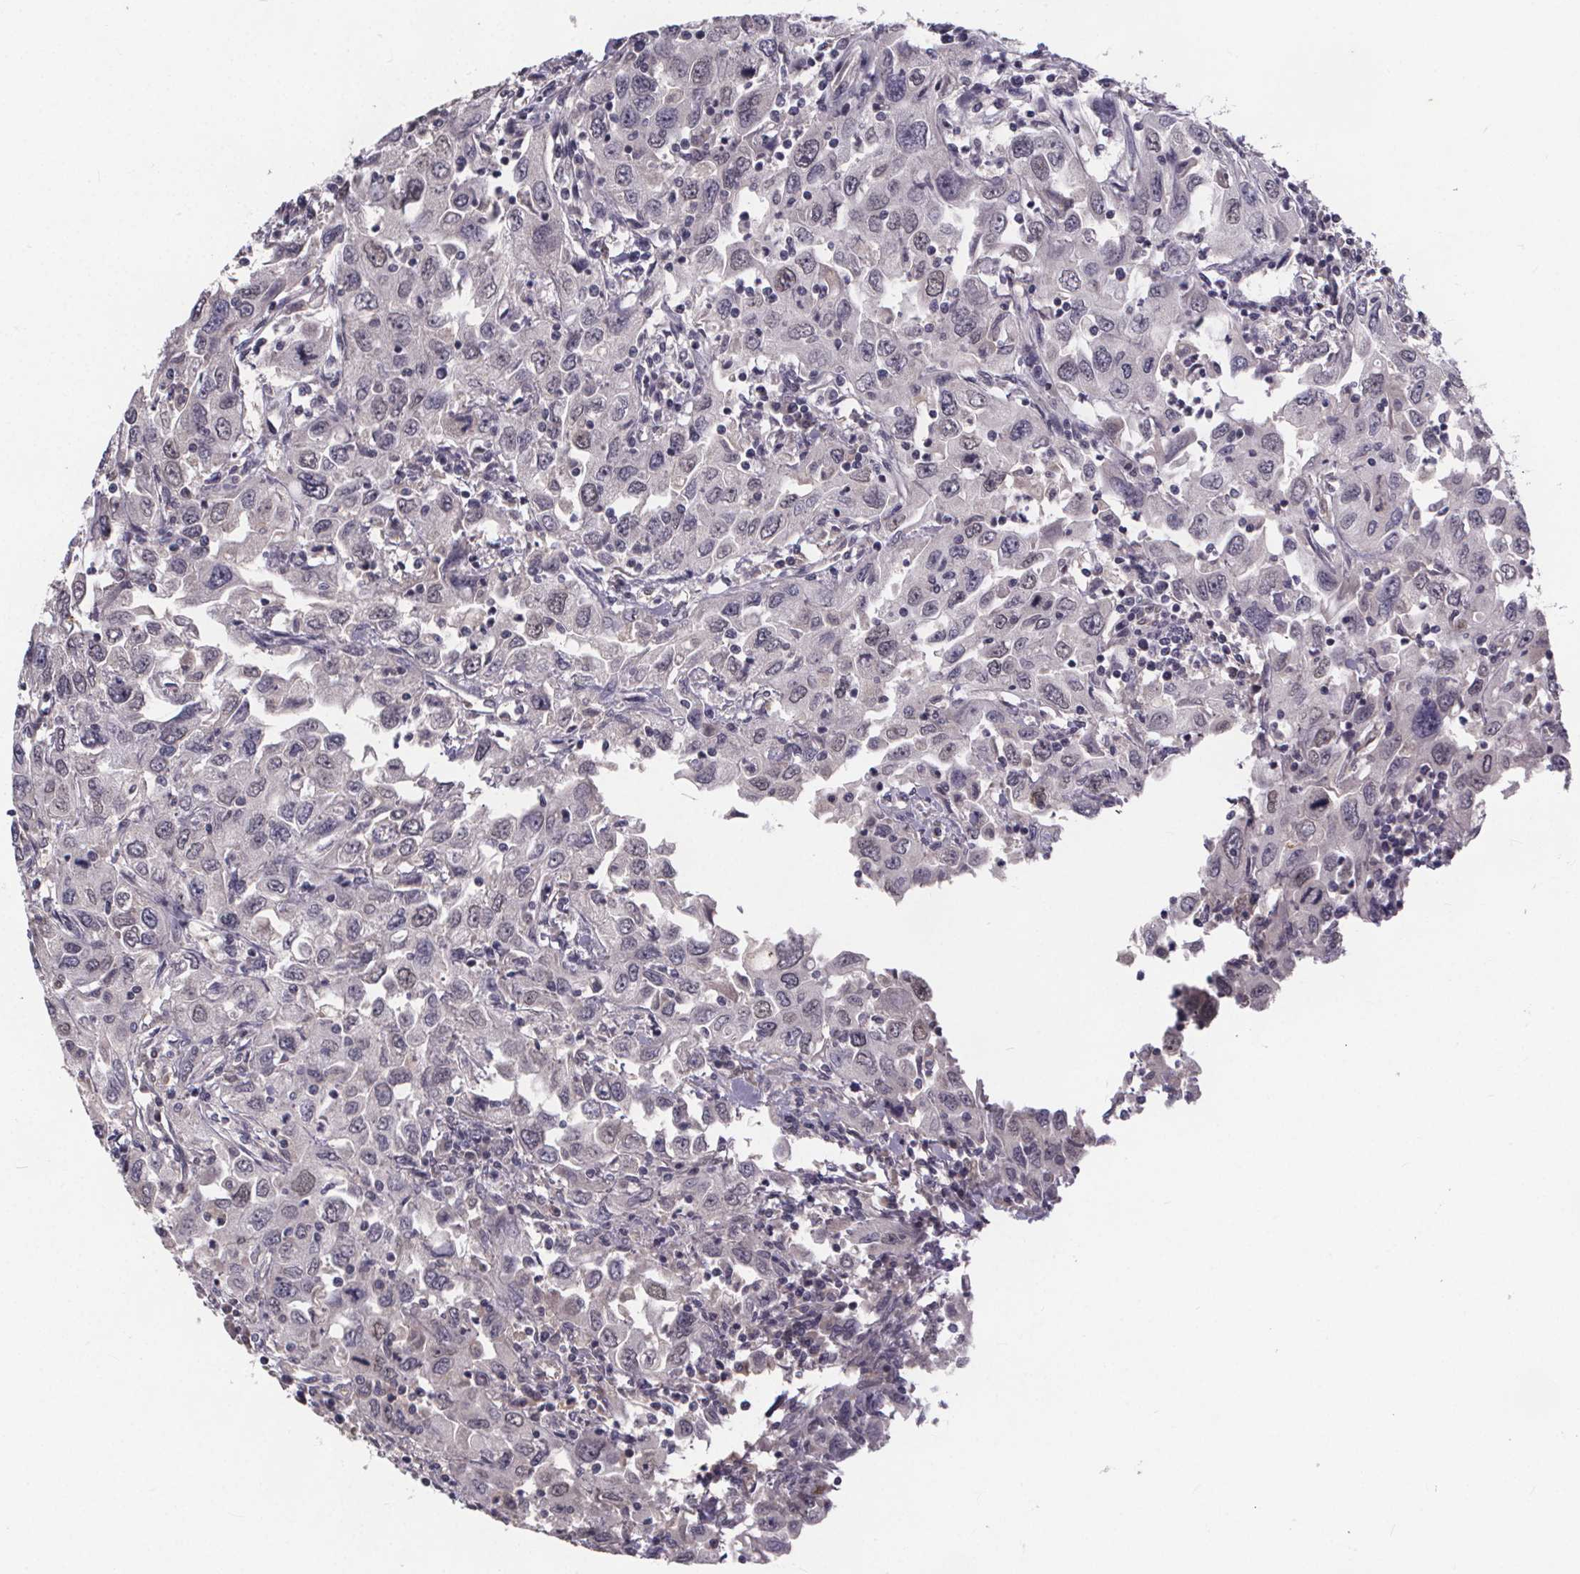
{"staining": {"intensity": "negative", "quantity": "none", "location": "none"}, "tissue": "urothelial cancer", "cell_type": "Tumor cells", "image_type": "cancer", "snomed": [{"axis": "morphology", "description": "Urothelial carcinoma, High grade"}, {"axis": "topography", "description": "Urinary bladder"}], "caption": "Tumor cells are negative for protein expression in human urothelial carcinoma (high-grade).", "gene": "FAM181B", "patient": {"sex": "male", "age": 76}}